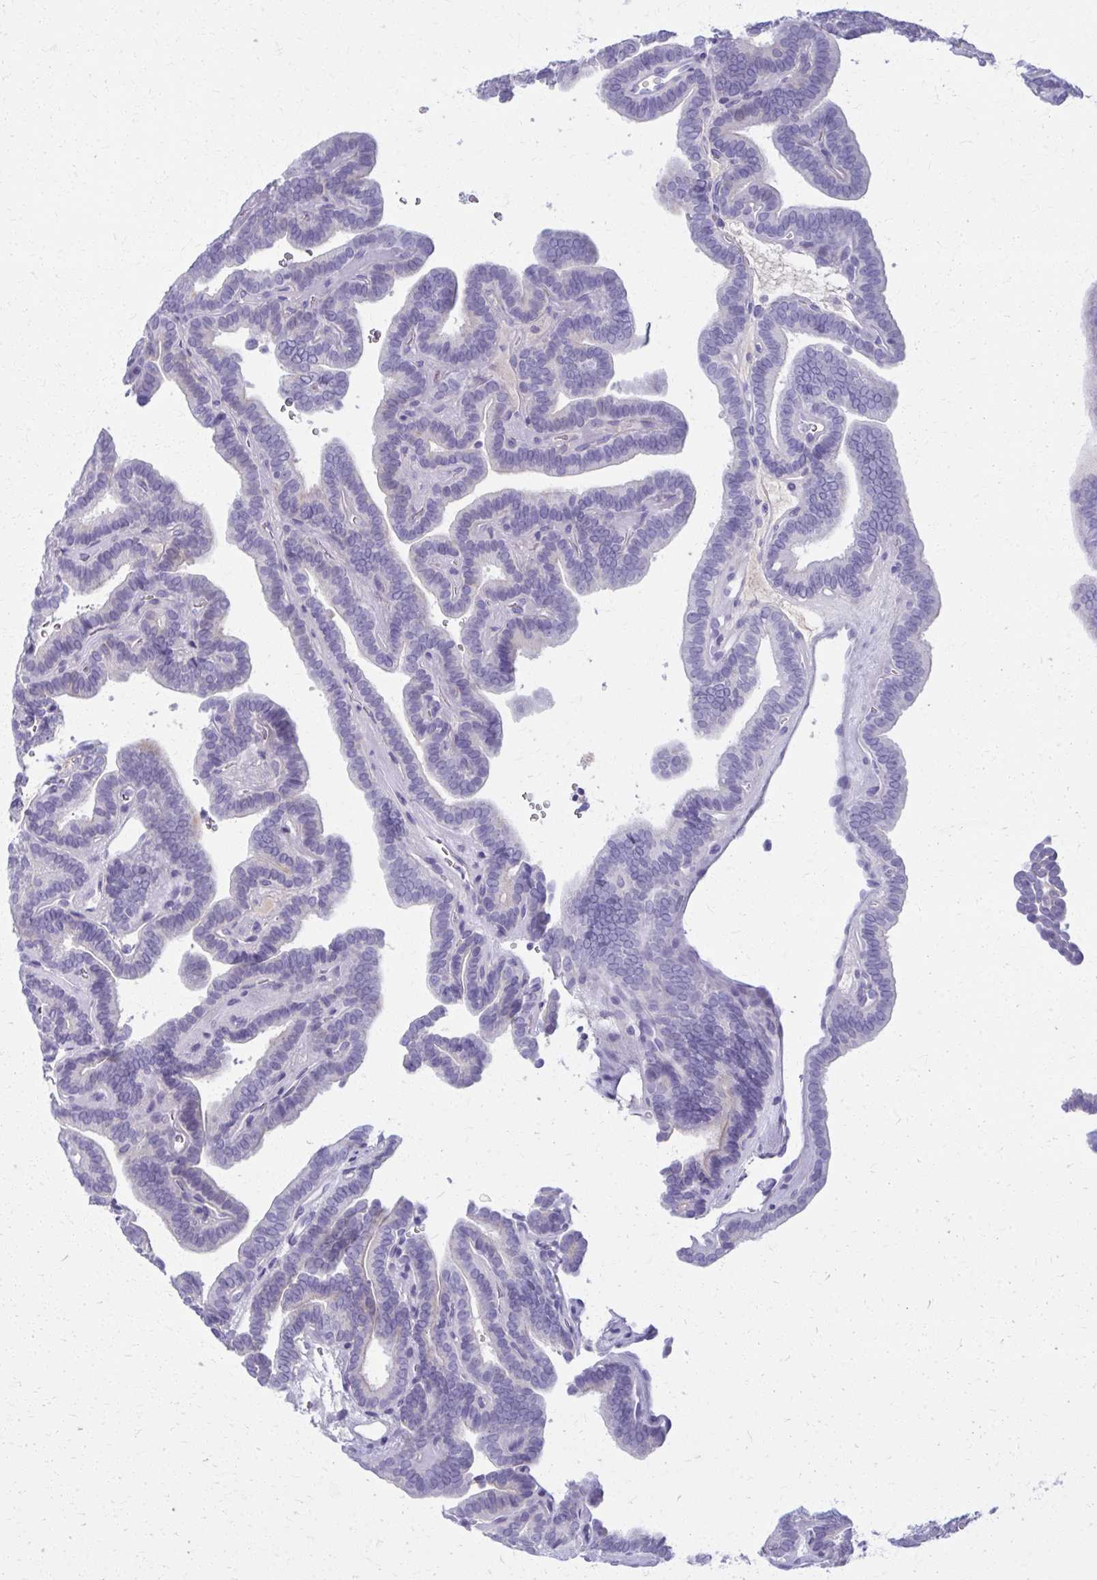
{"staining": {"intensity": "negative", "quantity": "none", "location": "none"}, "tissue": "thyroid cancer", "cell_type": "Tumor cells", "image_type": "cancer", "snomed": [{"axis": "morphology", "description": "Papillary adenocarcinoma, NOS"}, {"axis": "topography", "description": "Thyroid gland"}], "caption": "Image shows no significant protein staining in tumor cells of thyroid cancer (papillary adenocarcinoma). Brightfield microscopy of immunohistochemistry (IHC) stained with DAB (brown) and hematoxylin (blue), captured at high magnification.", "gene": "OR4M1", "patient": {"sex": "female", "age": 21}}